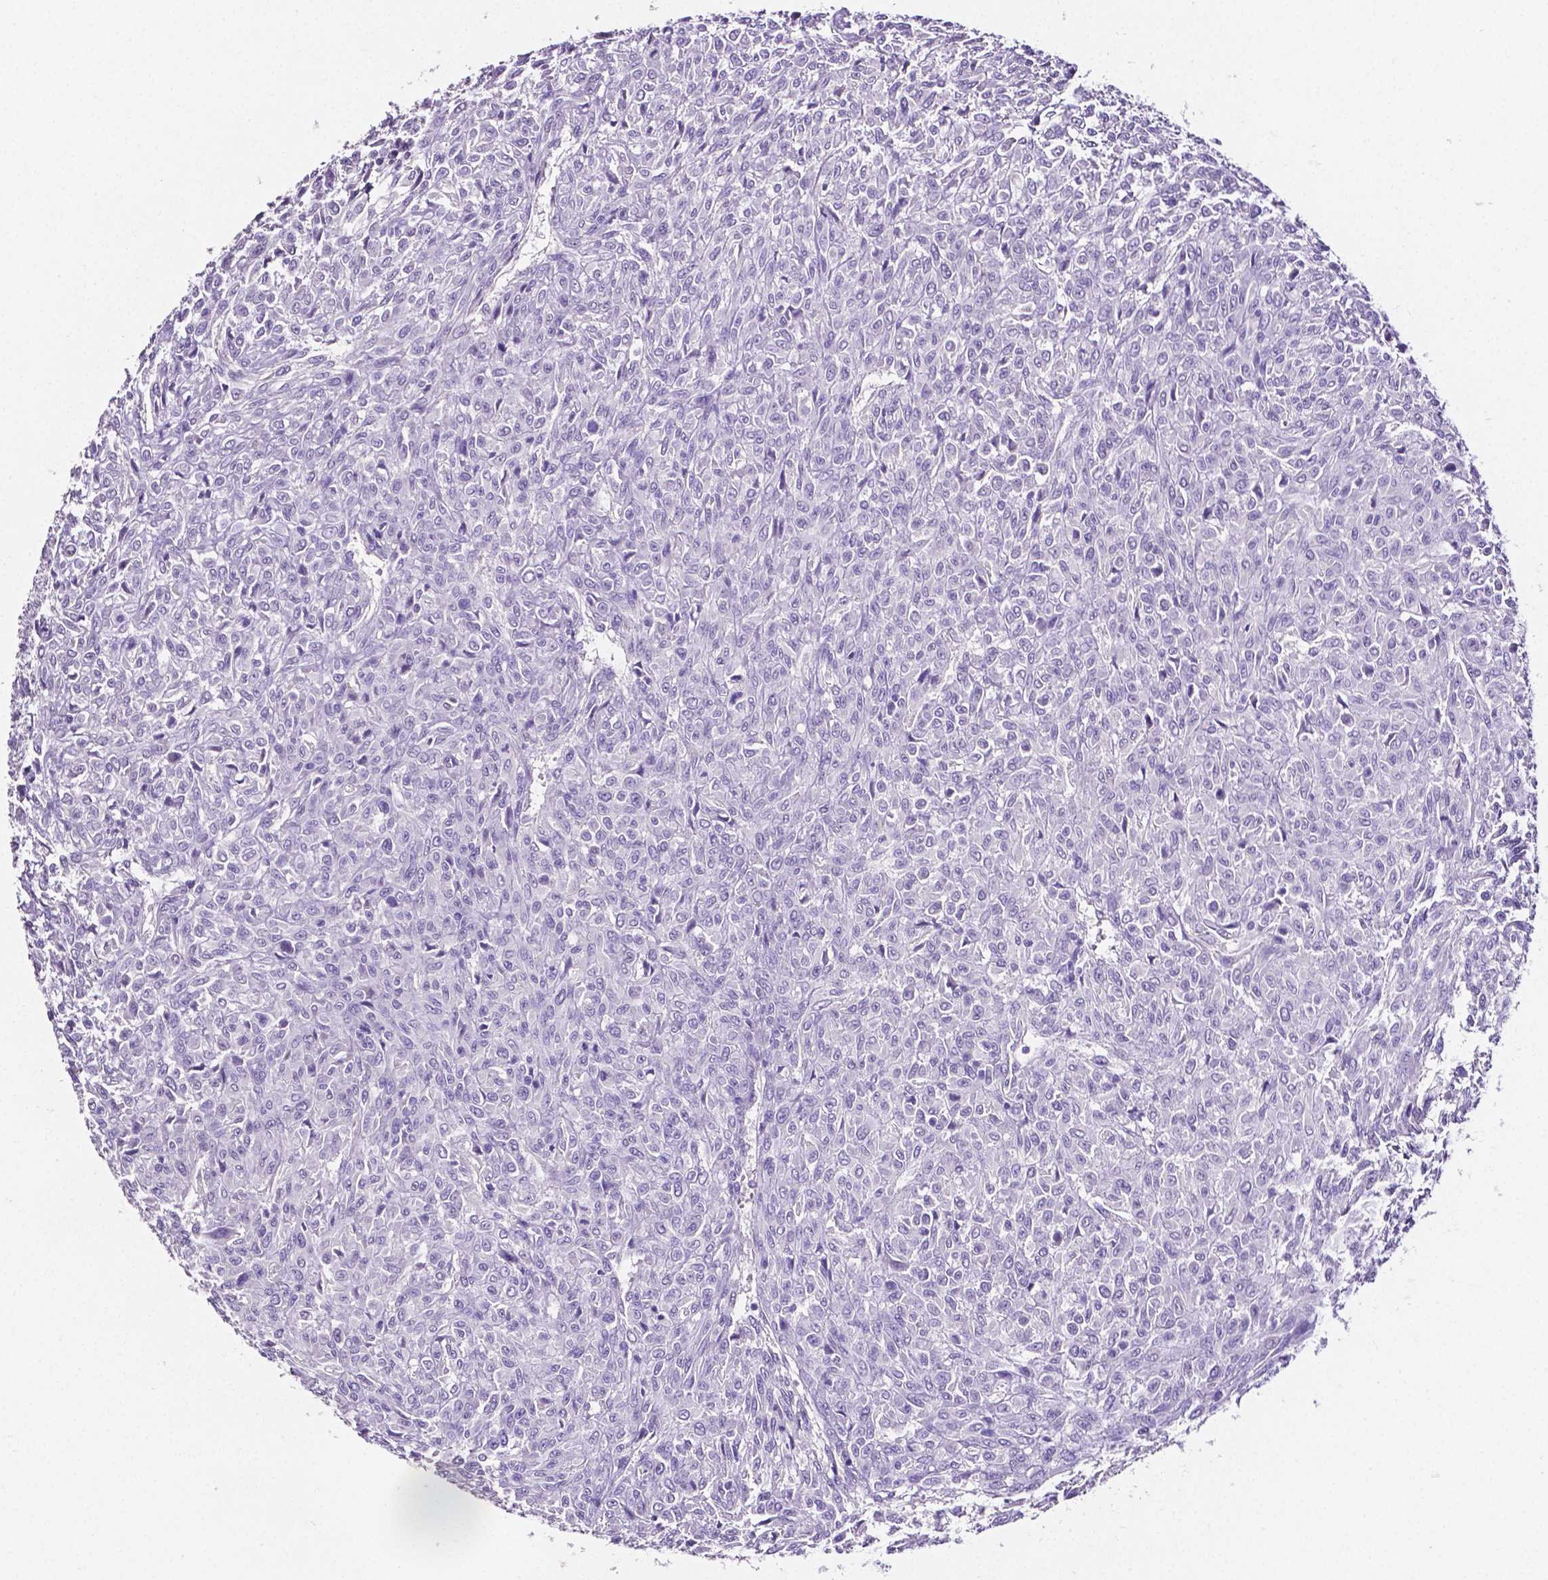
{"staining": {"intensity": "negative", "quantity": "none", "location": "none"}, "tissue": "renal cancer", "cell_type": "Tumor cells", "image_type": "cancer", "snomed": [{"axis": "morphology", "description": "Adenocarcinoma, NOS"}, {"axis": "topography", "description": "Kidney"}], "caption": "Tumor cells show no significant protein staining in renal cancer (adenocarcinoma).", "gene": "SLC22A2", "patient": {"sex": "male", "age": 58}}